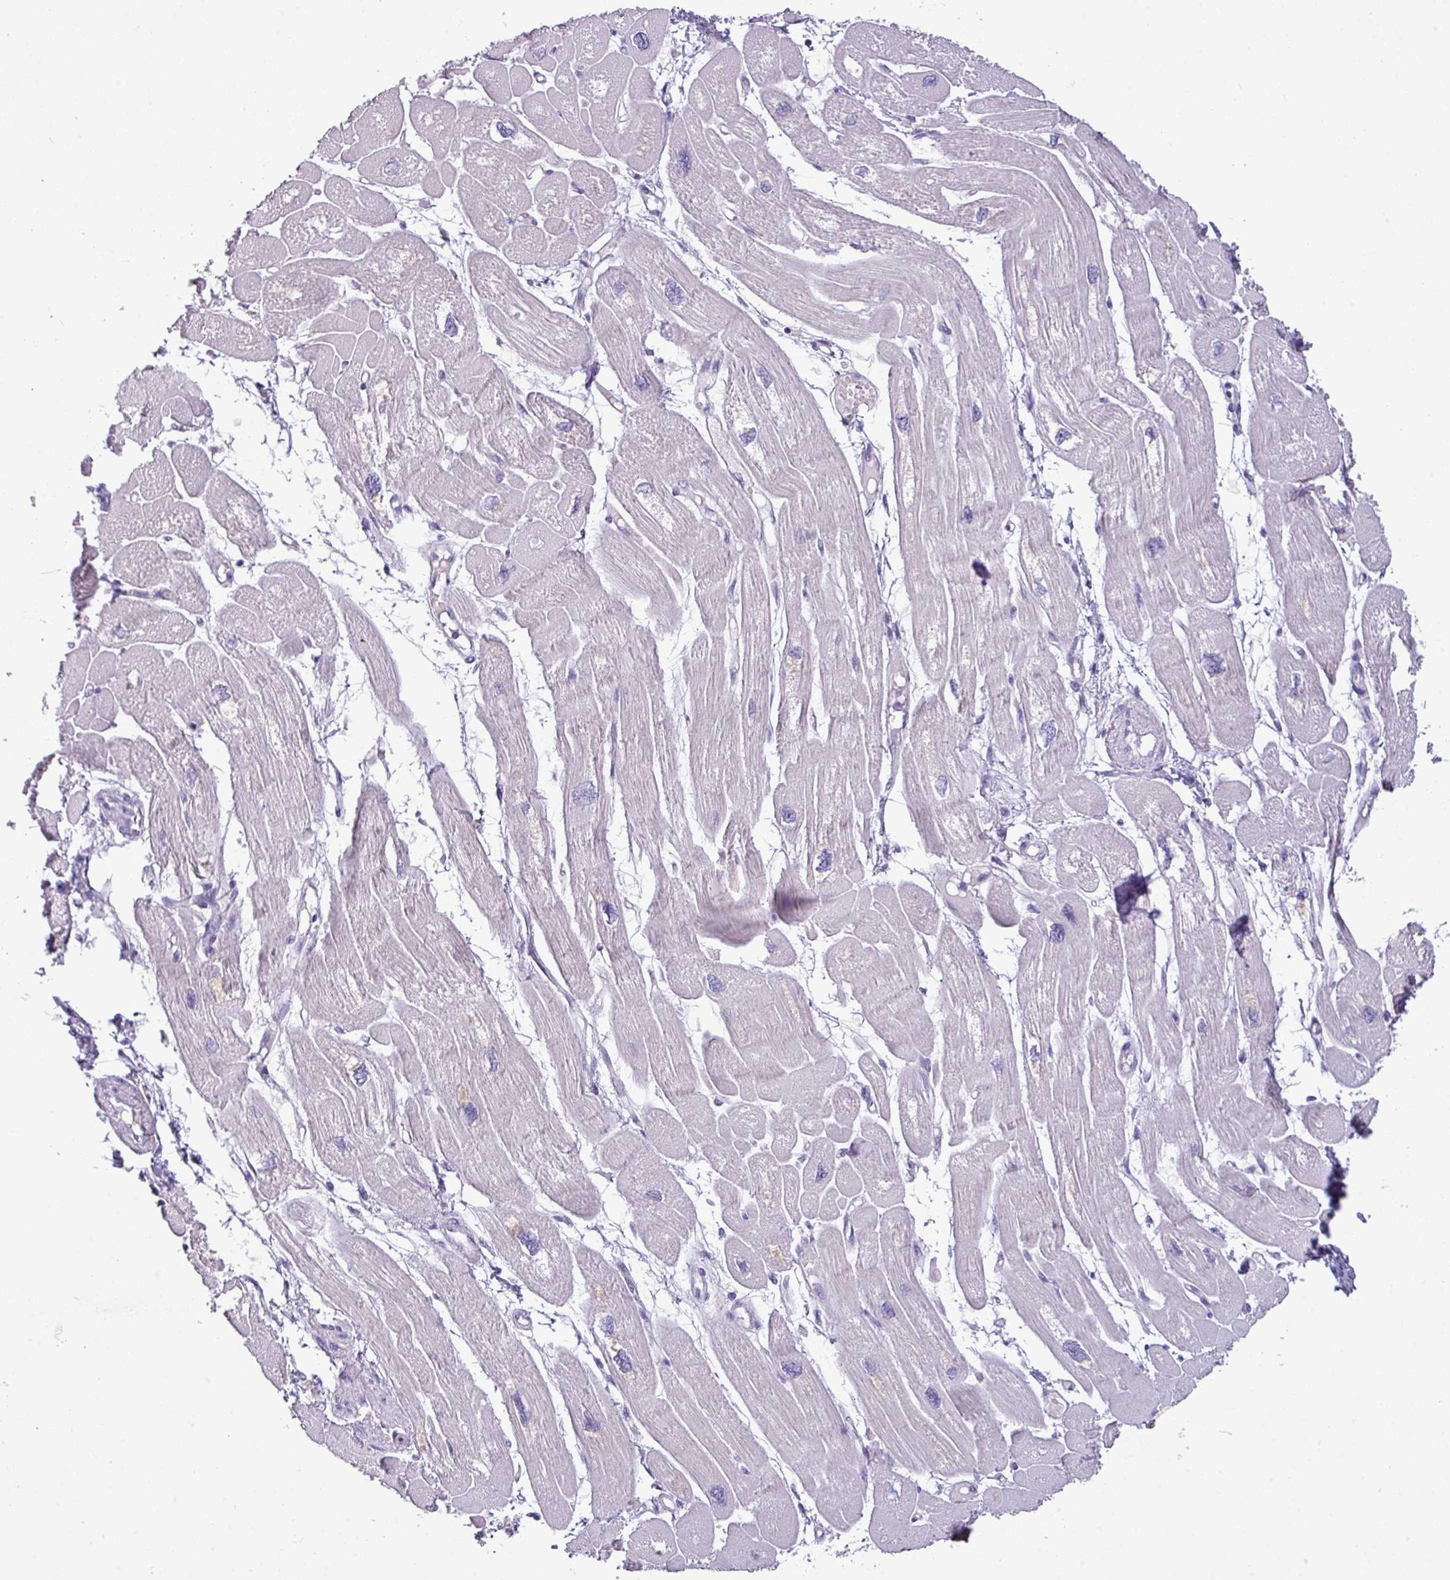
{"staining": {"intensity": "negative", "quantity": "none", "location": "none"}, "tissue": "heart muscle", "cell_type": "Cardiomyocytes", "image_type": "normal", "snomed": [{"axis": "morphology", "description": "Normal tissue, NOS"}, {"axis": "topography", "description": "Heart"}], "caption": "Immunohistochemistry (IHC) of unremarkable heart muscle shows no staining in cardiomyocytes. (DAB immunohistochemistry (IHC) visualized using brightfield microscopy, high magnification).", "gene": "TMEM91", "patient": {"sex": "male", "age": 42}}